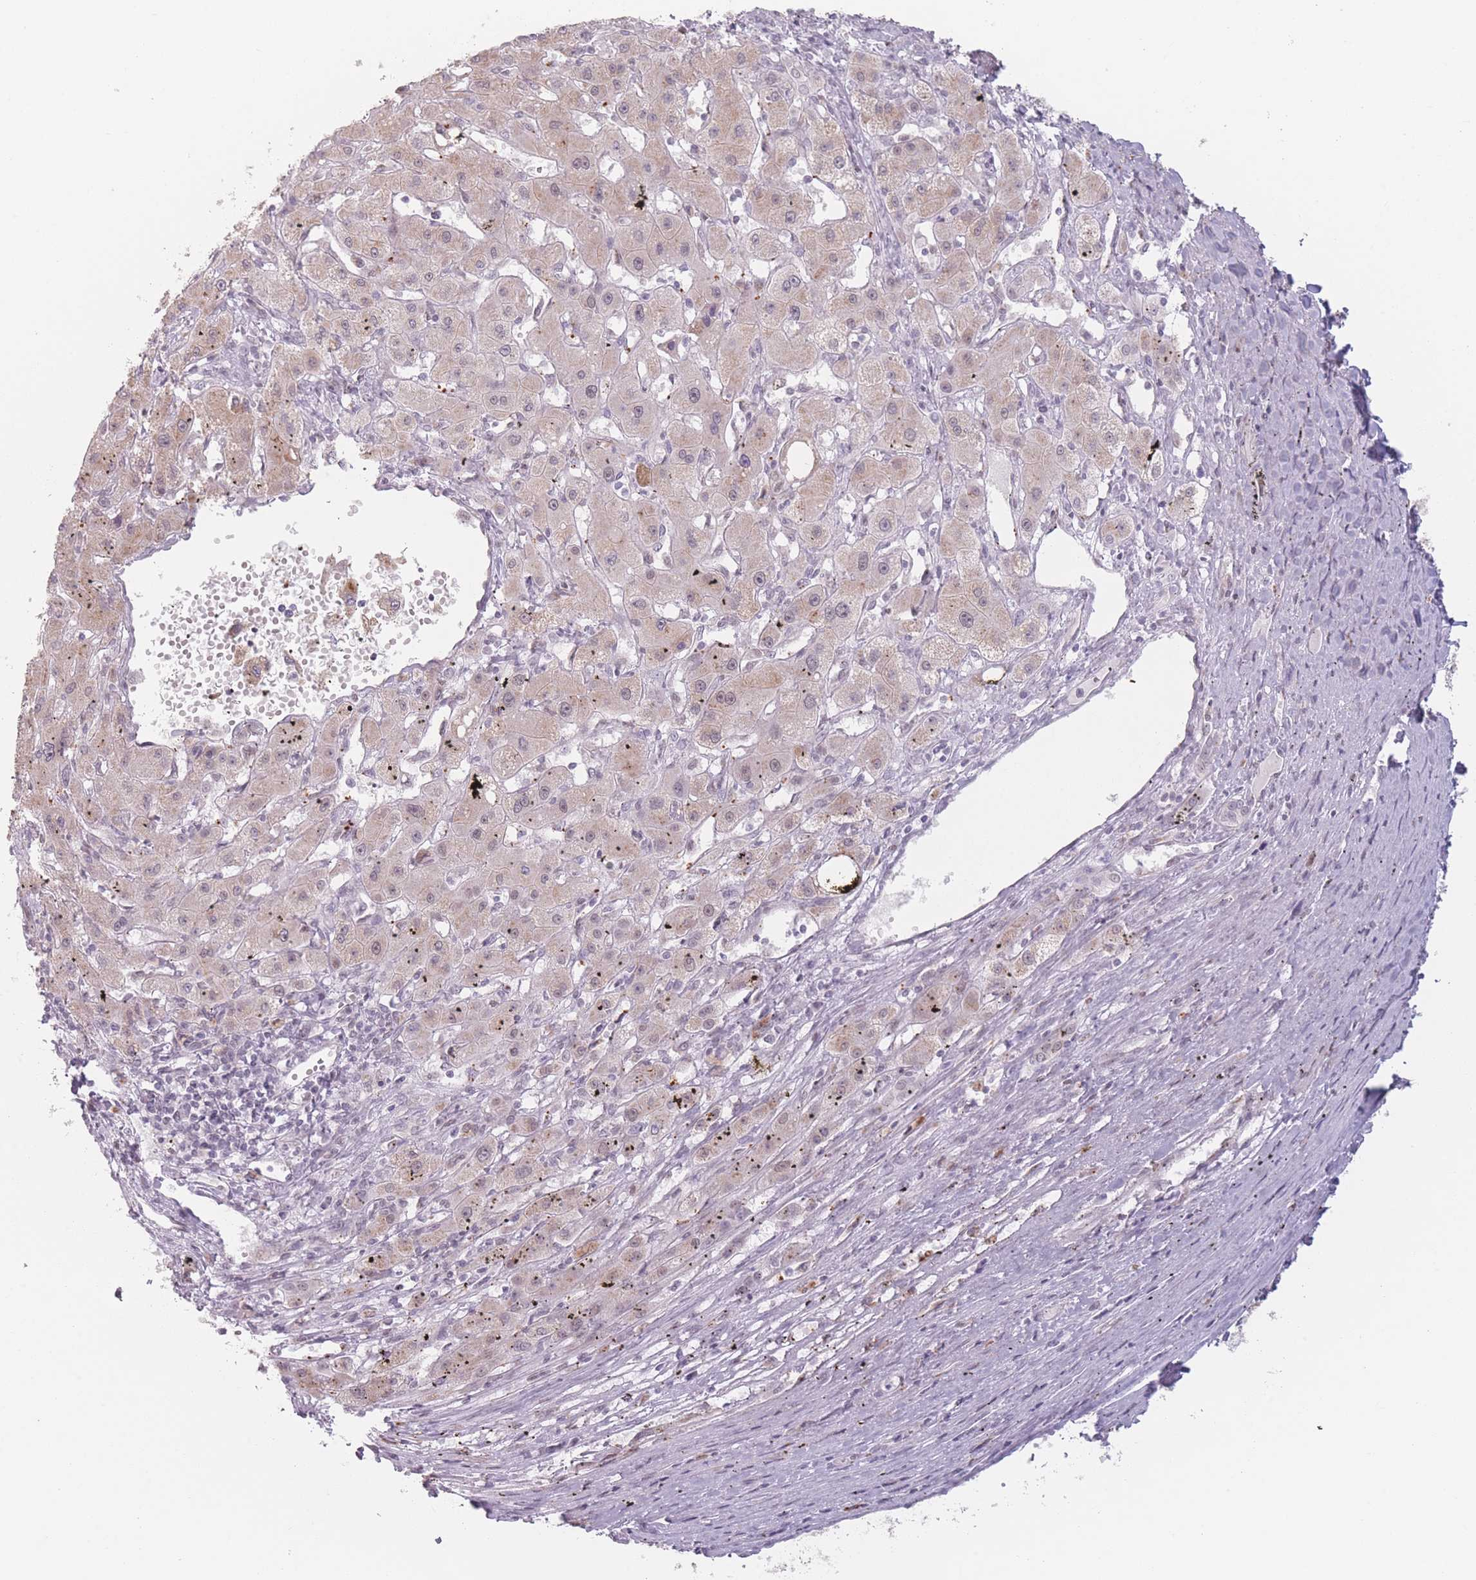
{"staining": {"intensity": "weak", "quantity": "25%-75%", "location": "cytoplasmic/membranous"}, "tissue": "liver cancer", "cell_type": "Tumor cells", "image_type": "cancer", "snomed": [{"axis": "morphology", "description": "Carcinoma, Hepatocellular, NOS"}, {"axis": "topography", "description": "Liver"}], "caption": "A brown stain shows weak cytoplasmic/membranous staining of a protein in liver cancer tumor cells. The staining is performed using DAB brown chromogen to label protein expression. The nuclei are counter-stained blue using hematoxylin.", "gene": "OR10C1", "patient": {"sex": "male", "age": 72}}